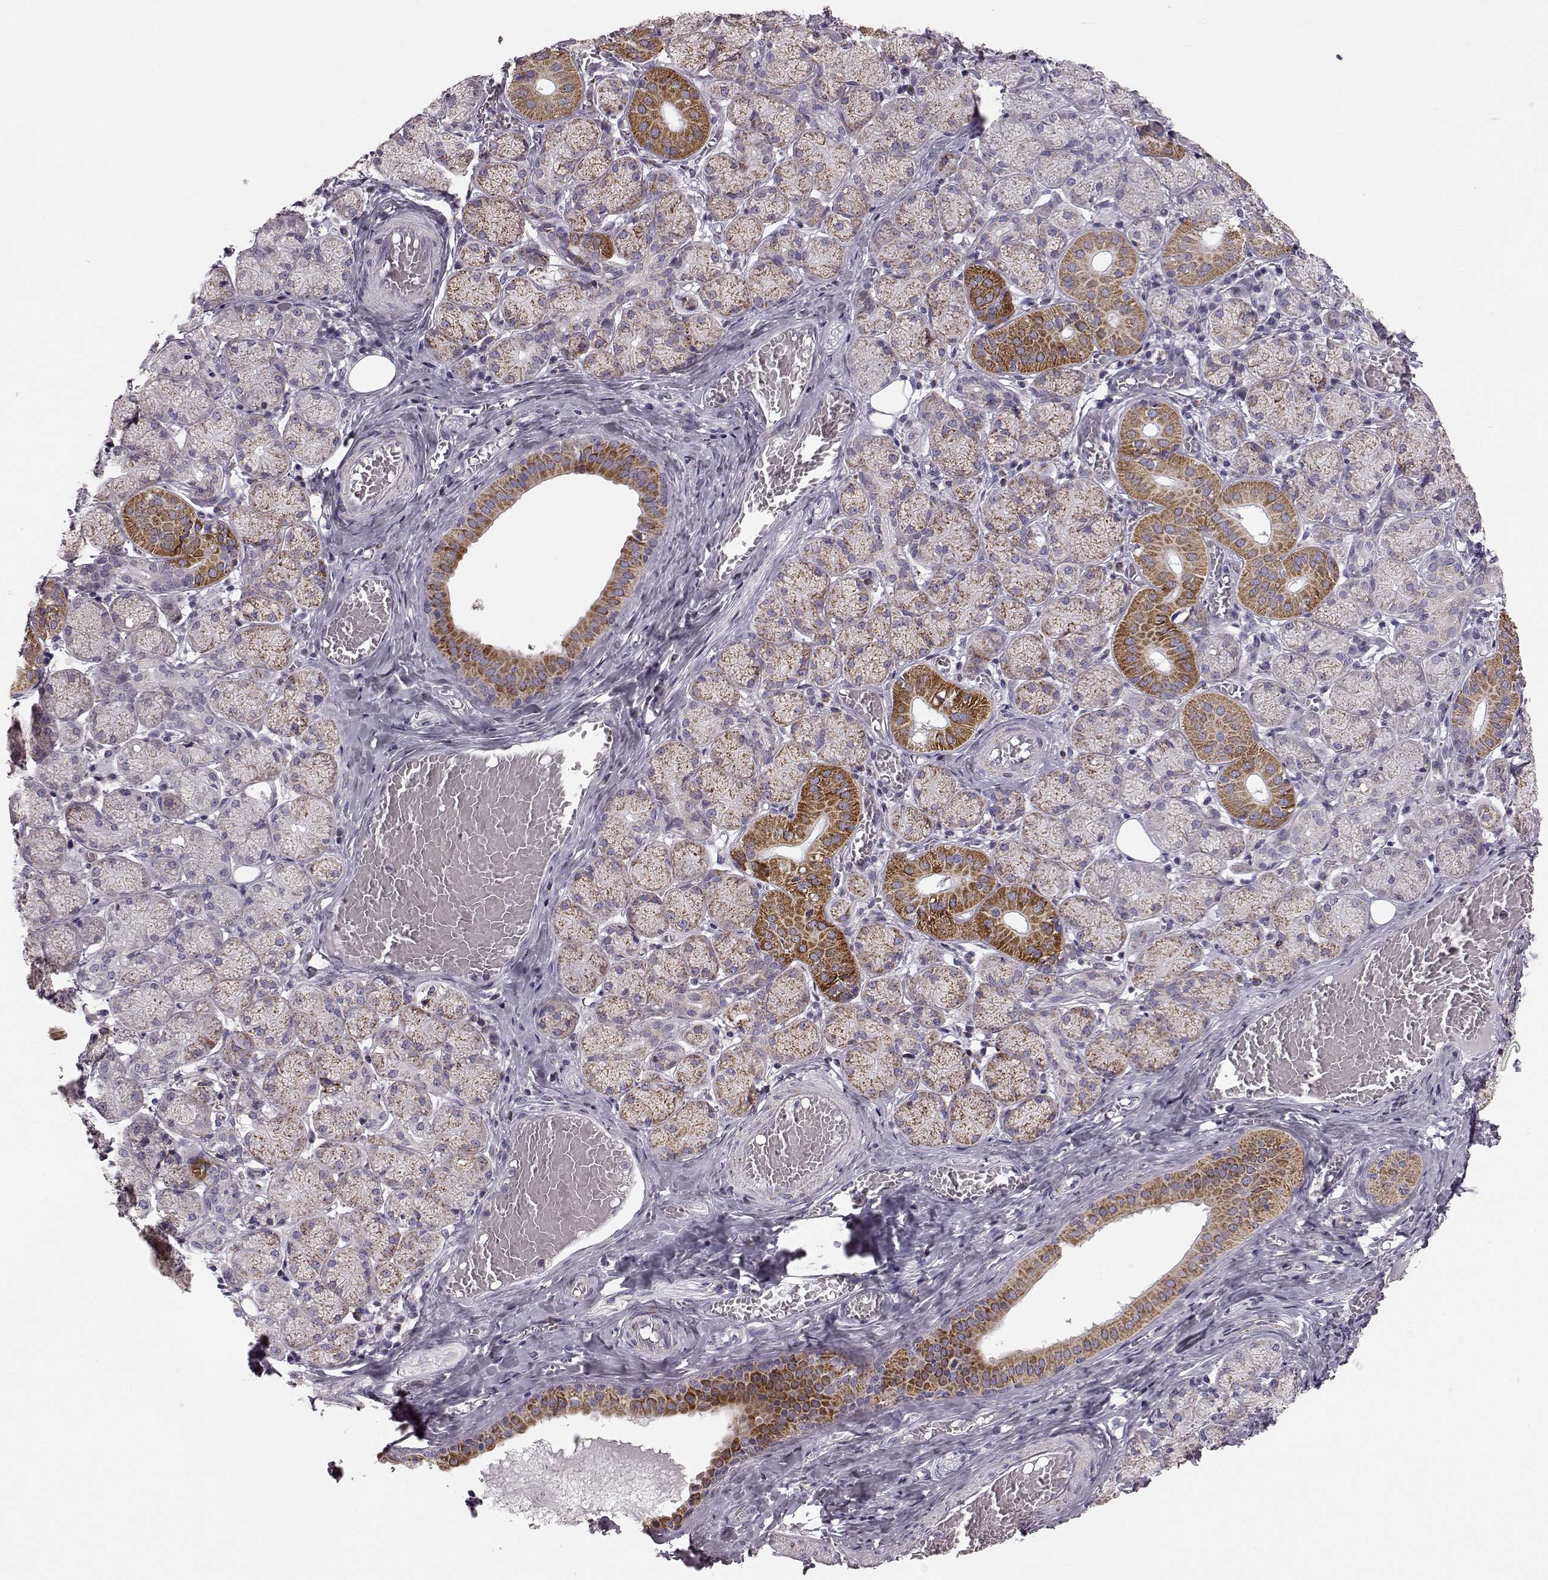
{"staining": {"intensity": "strong", "quantity": "25%-75%", "location": "cytoplasmic/membranous"}, "tissue": "salivary gland", "cell_type": "Glandular cells", "image_type": "normal", "snomed": [{"axis": "morphology", "description": "Normal tissue, NOS"}, {"axis": "topography", "description": "Salivary gland"}, {"axis": "topography", "description": "Peripheral nerve tissue"}], "caption": "Strong cytoplasmic/membranous protein expression is appreciated in approximately 25%-75% of glandular cells in salivary gland.", "gene": "ATP5MF", "patient": {"sex": "female", "age": 24}}